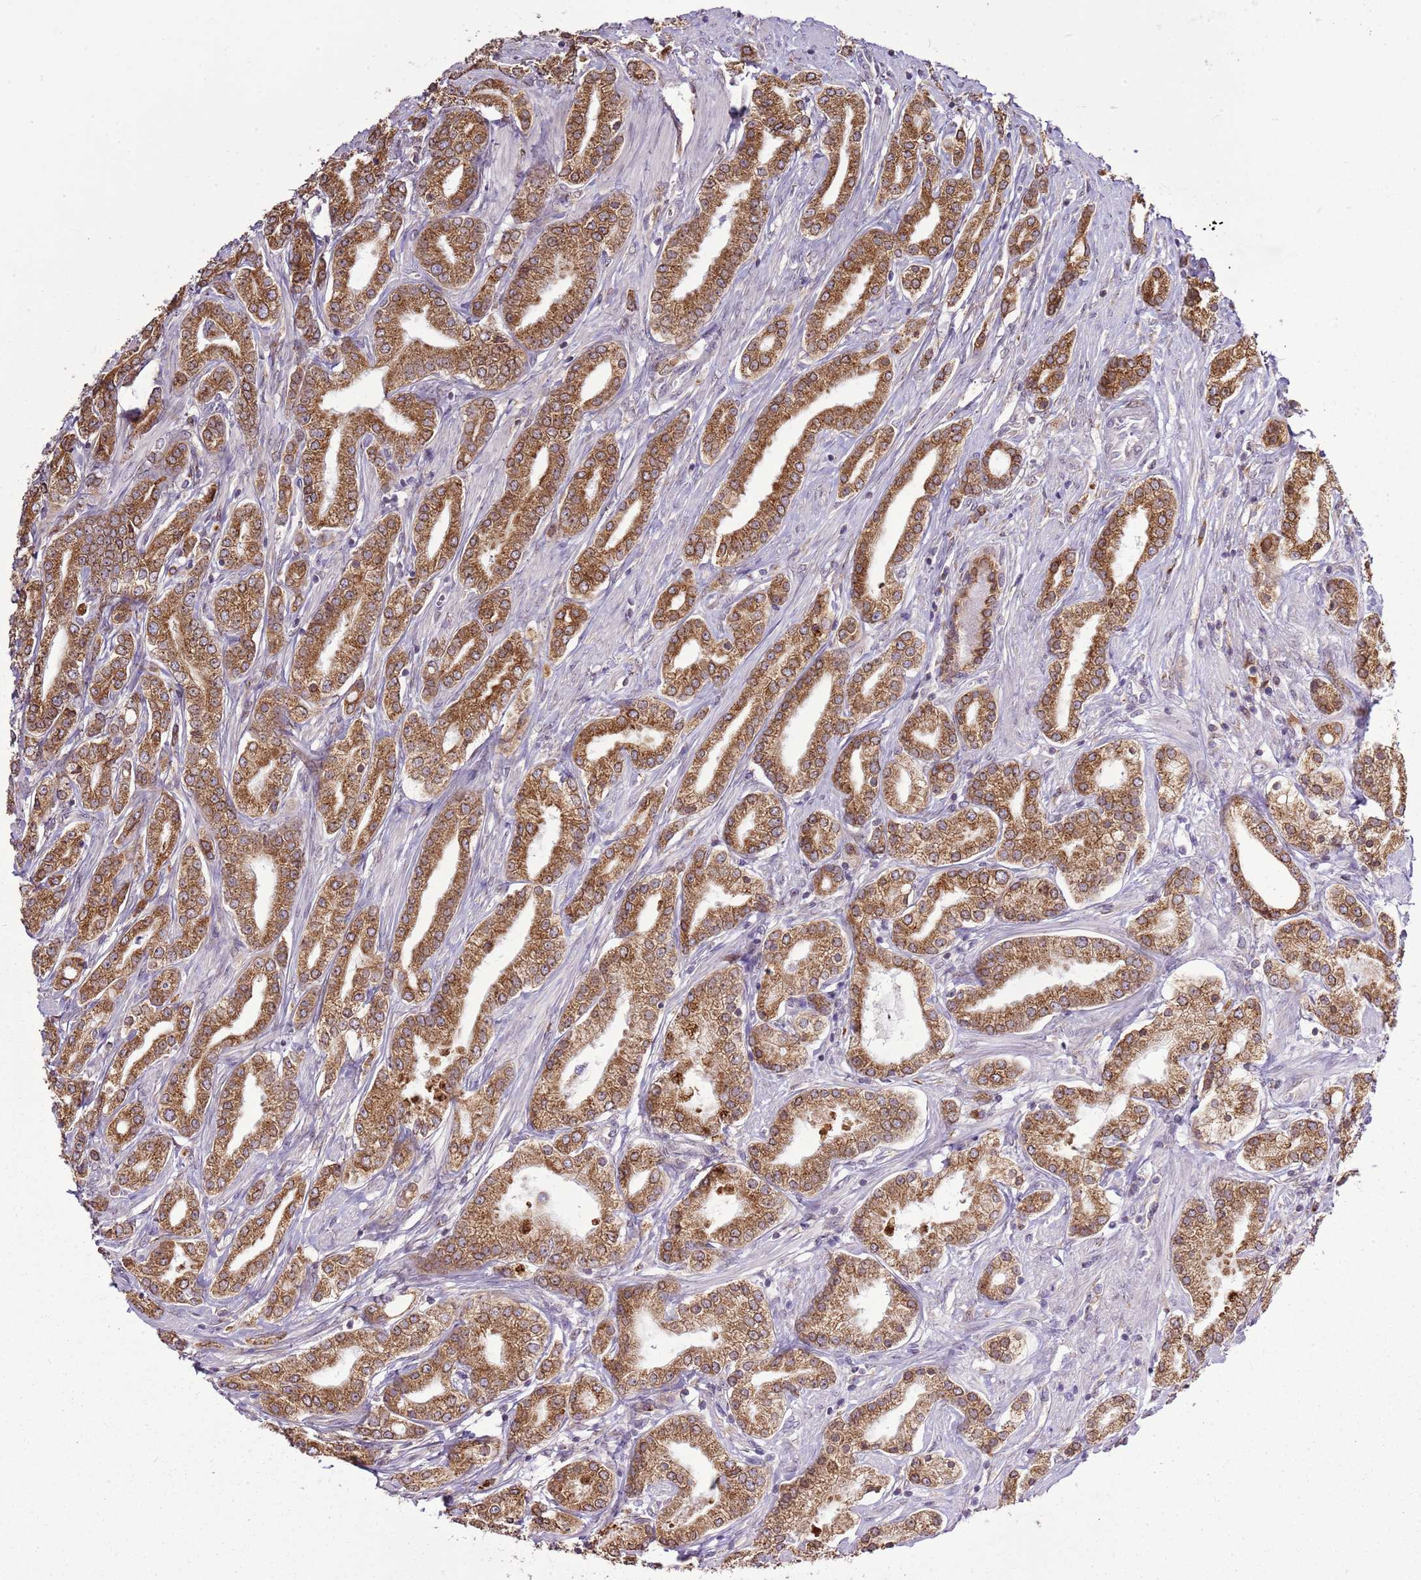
{"staining": {"intensity": "moderate", "quantity": ">75%", "location": "cytoplasmic/membranous"}, "tissue": "prostate cancer", "cell_type": "Tumor cells", "image_type": "cancer", "snomed": [{"axis": "morphology", "description": "Adenocarcinoma, High grade"}, {"axis": "topography", "description": "Prostate"}], "caption": "Protein positivity by immunohistochemistry (IHC) displays moderate cytoplasmic/membranous staining in approximately >75% of tumor cells in prostate cancer (adenocarcinoma (high-grade)).", "gene": "TMED10", "patient": {"sex": "male", "age": 66}}